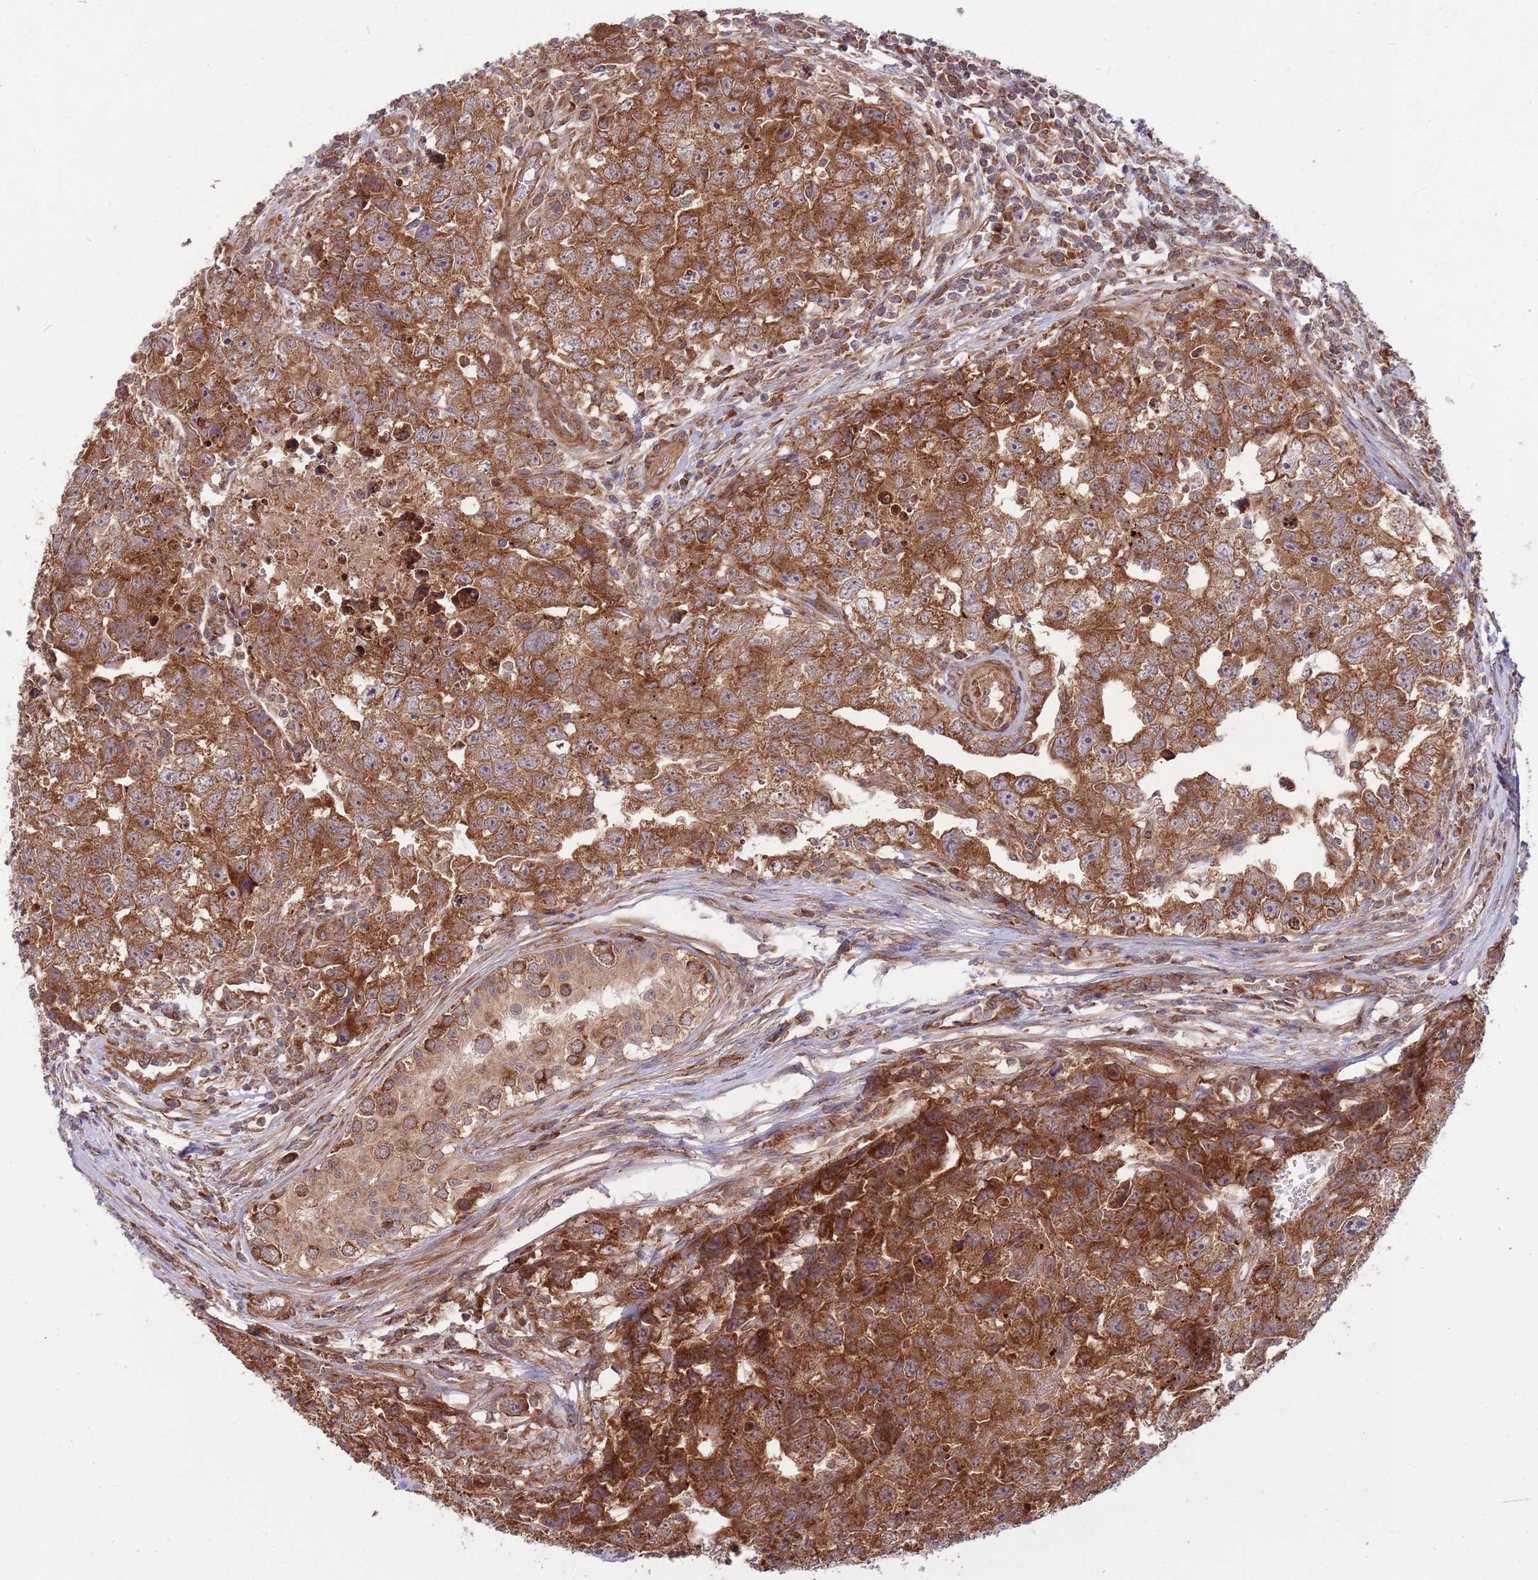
{"staining": {"intensity": "strong", "quantity": ">75%", "location": "cytoplasmic/membranous"}, "tissue": "testis cancer", "cell_type": "Tumor cells", "image_type": "cancer", "snomed": [{"axis": "morphology", "description": "Carcinoma, Embryonal, NOS"}, {"axis": "topography", "description": "Testis"}], "caption": "Brown immunohistochemical staining in human embryonal carcinoma (testis) reveals strong cytoplasmic/membranous positivity in about >75% of tumor cells.", "gene": "MFNG", "patient": {"sex": "male", "age": 22}}